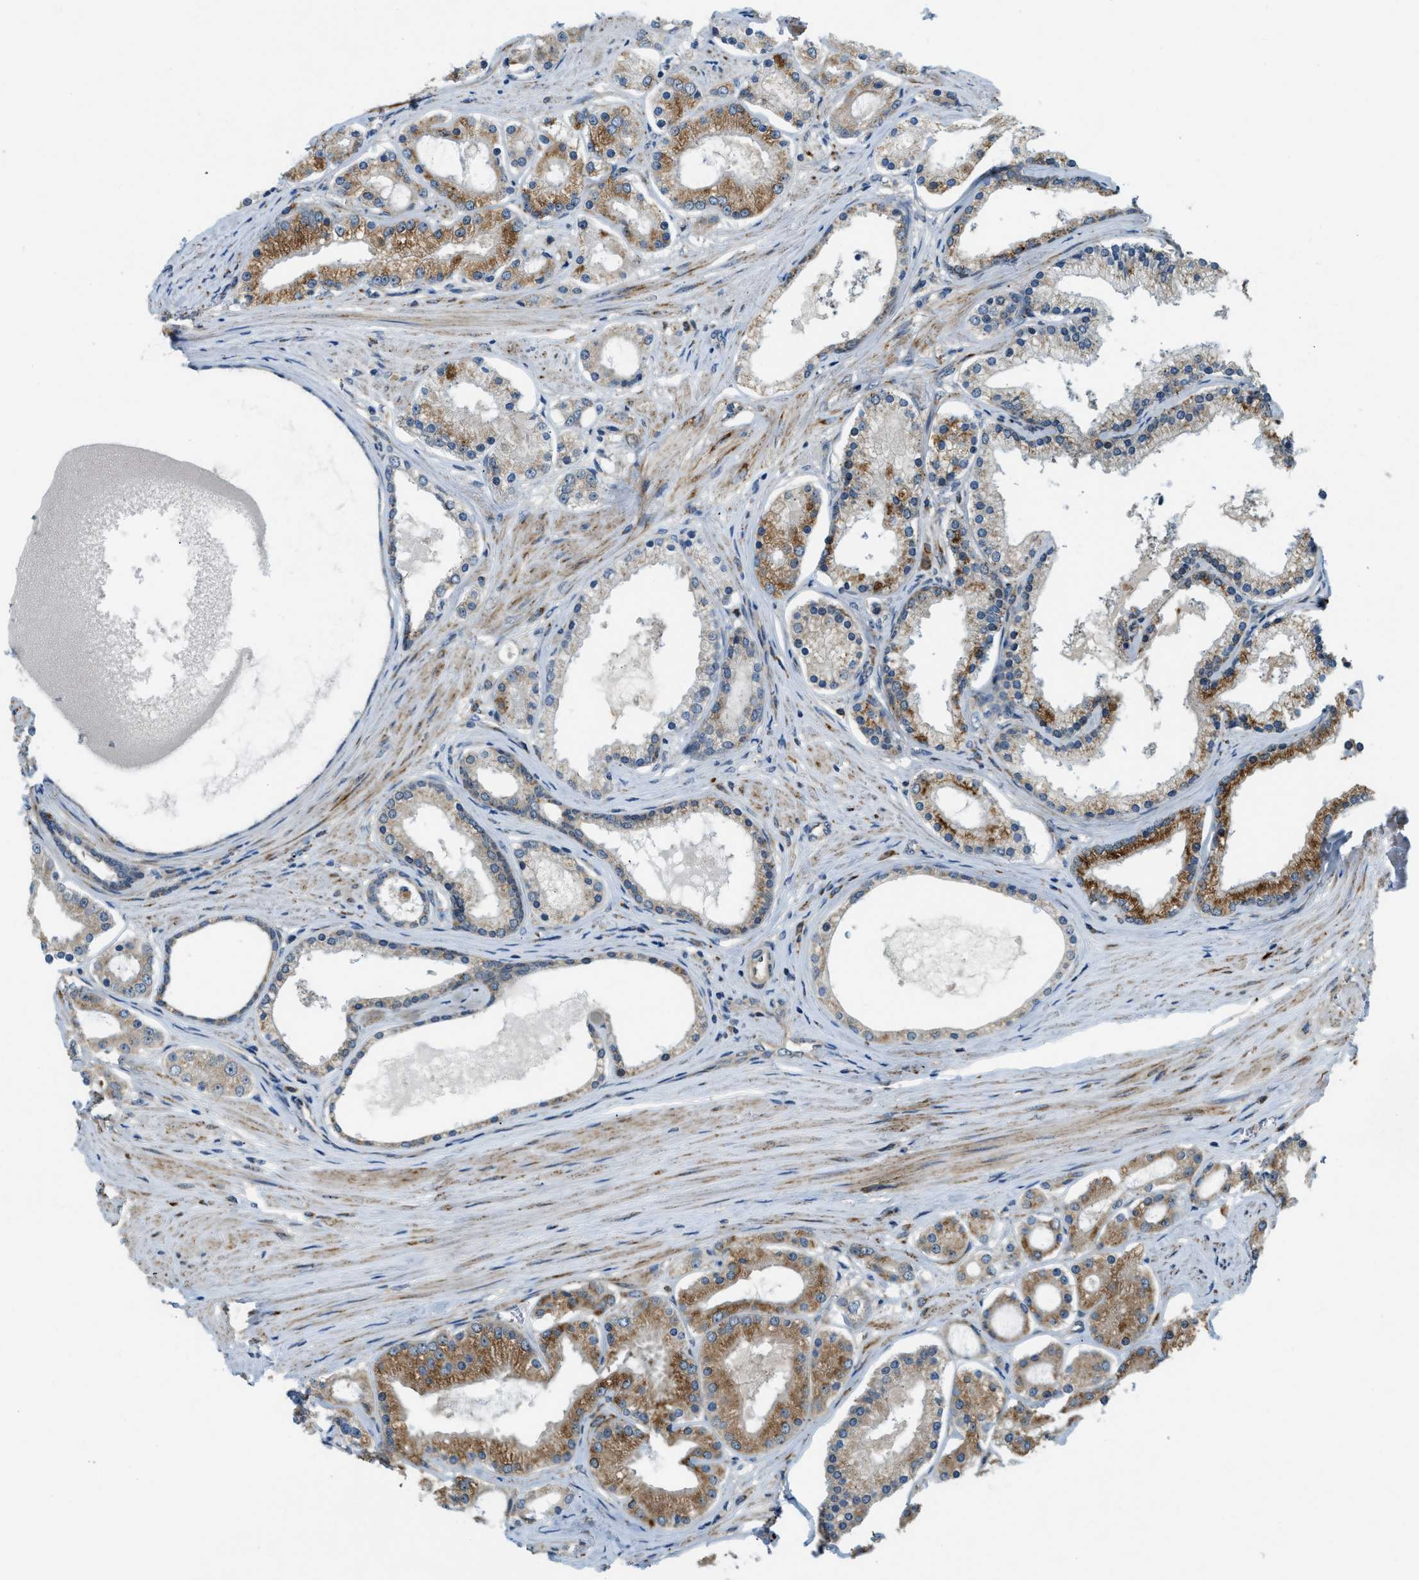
{"staining": {"intensity": "moderate", "quantity": ">75%", "location": "cytoplasmic/membranous"}, "tissue": "prostate cancer", "cell_type": "Tumor cells", "image_type": "cancer", "snomed": [{"axis": "morphology", "description": "Adenocarcinoma, High grade"}, {"axis": "topography", "description": "Prostate"}], "caption": "High-power microscopy captured an immunohistochemistry photomicrograph of high-grade adenocarcinoma (prostate), revealing moderate cytoplasmic/membranous positivity in about >75% of tumor cells.", "gene": "STARD3NL", "patient": {"sex": "male", "age": 66}}